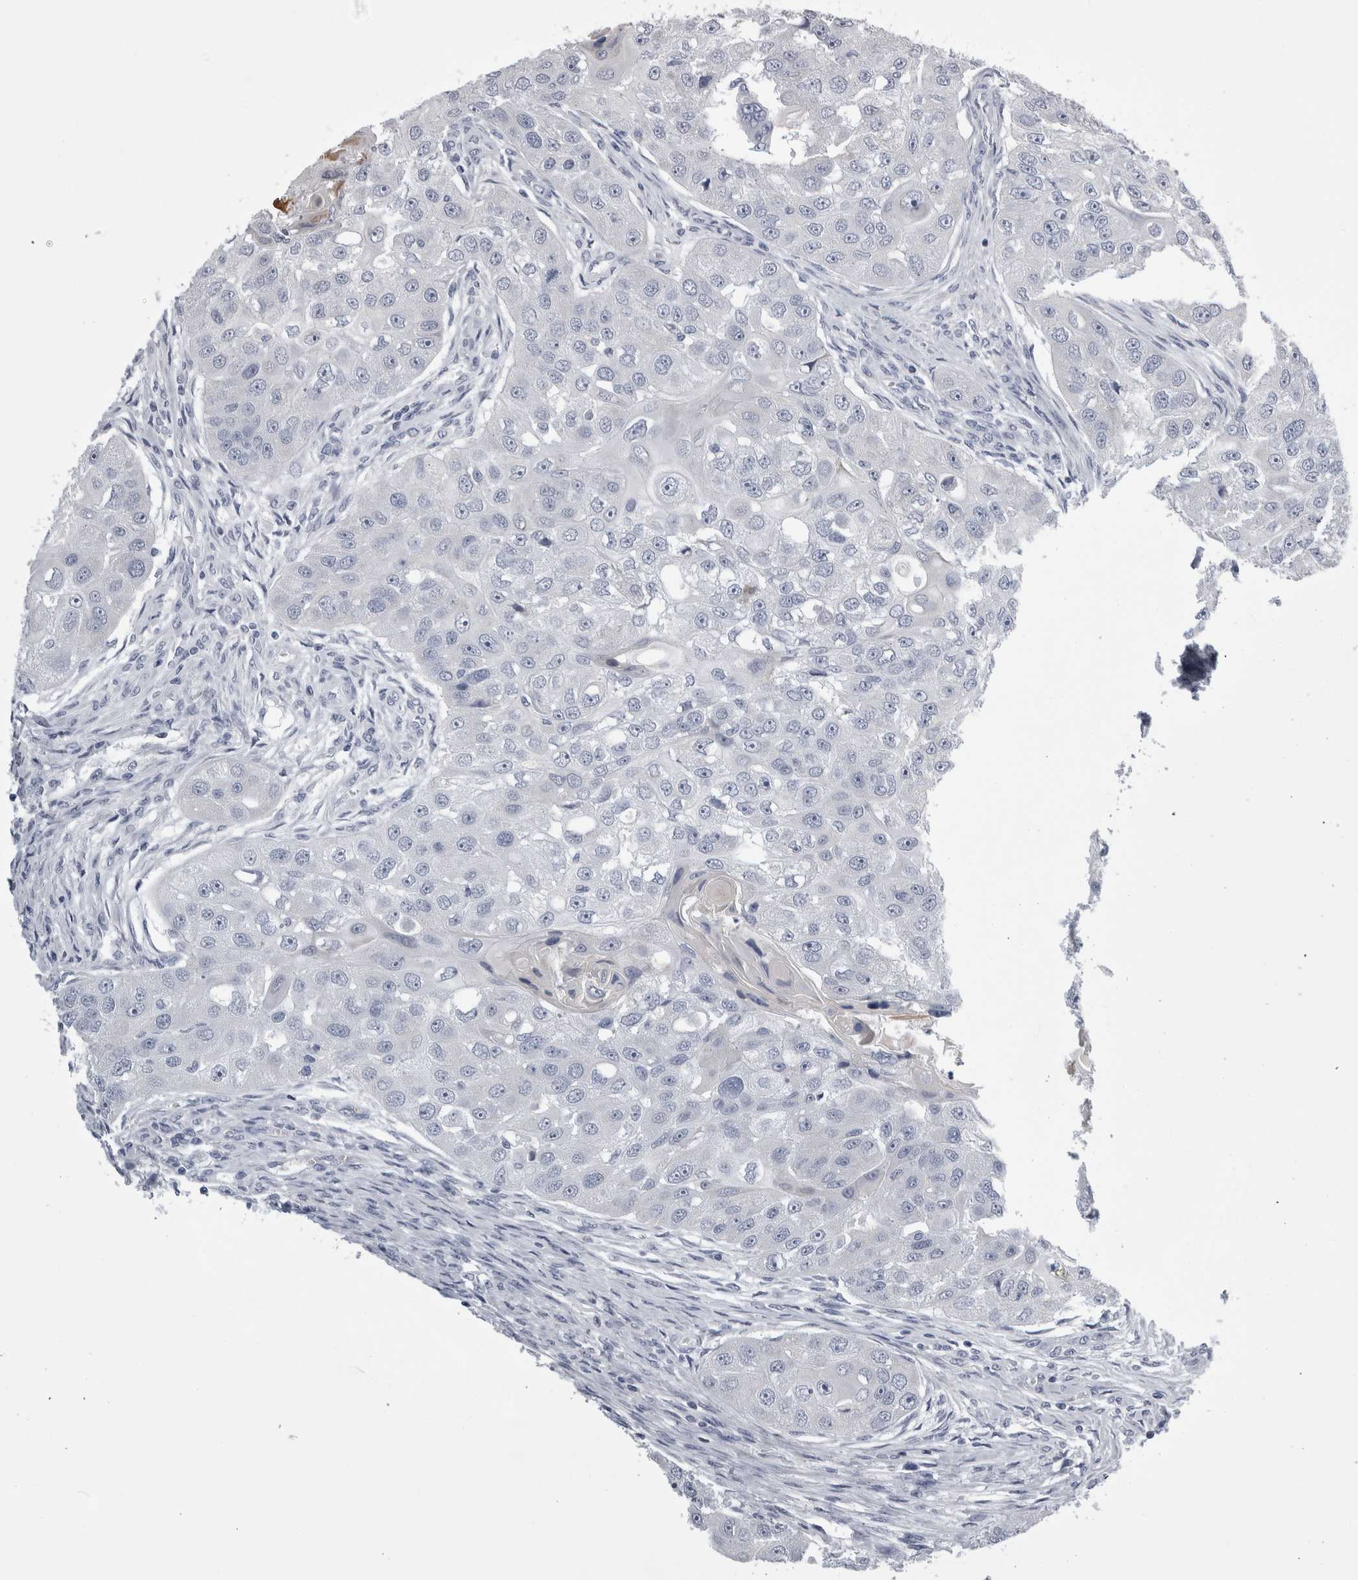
{"staining": {"intensity": "negative", "quantity": "none", "location": "none"}, "tissue": "head and neck cancer", "cell_type": "Tumor cells", "image_type": "cancer", "snomed": [{"axis": "morphology", "description": "Normal tissue, NOS"}, {"axis": "morphology", "description": "Squamous cell carcinoma, NOS"}, {"axis": "topography", "description": "Skeletal muscle"}, {"axis": "topography", "description": "Head-Neck"}], "caption": "Immunohistochemistry (IHC) photomicrograph of neoplastic tissue: head and neck cancer stained with DAB exhibits no significant protein positivity in tumor cells.", "gene": "ALDH8A1", "patient": {"sex": "male", "age": 51}}